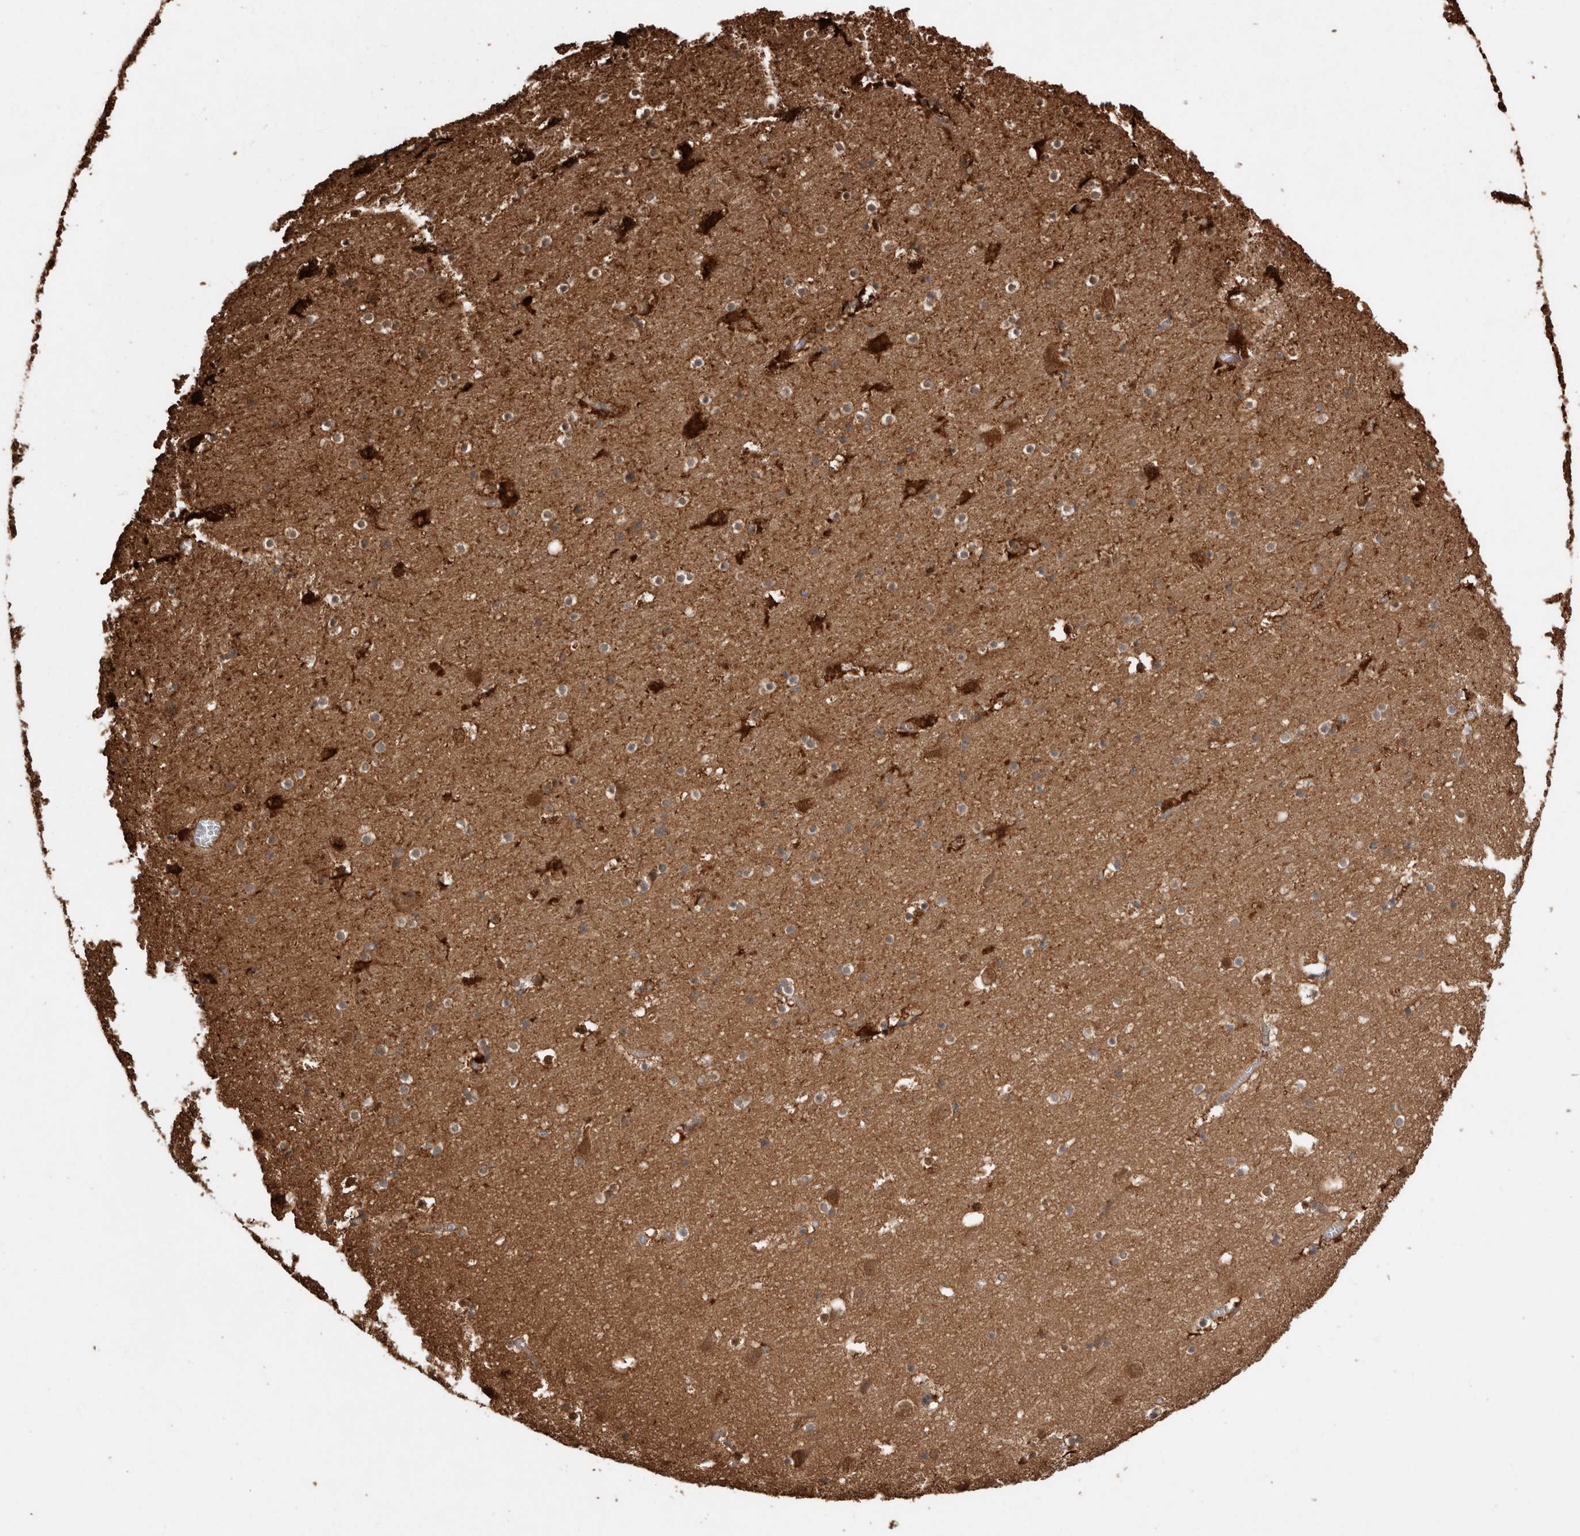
{"staining": {"intensity": "moderate", "quantity": "25%-75%", "location": "cytoplasmic/membranous"}, "tissue": "hippocampus", "cell_type": "Glial cells", "image_type": "normal", "snomed": [{"axis": "morphology", "description": "Normal tissue, NOS"}, {"axis": "topography", "description": "Hippocampus"}], "caption": "Immunohistochemical staining of benign human hippocampus reveals 25%-75% levels of moderate cytoplasmic/membranous protein positivity in approximately 25%-75% of glial cells.", "gene": "TRIM5", "patient": {"sex": "male", "age": 45}}